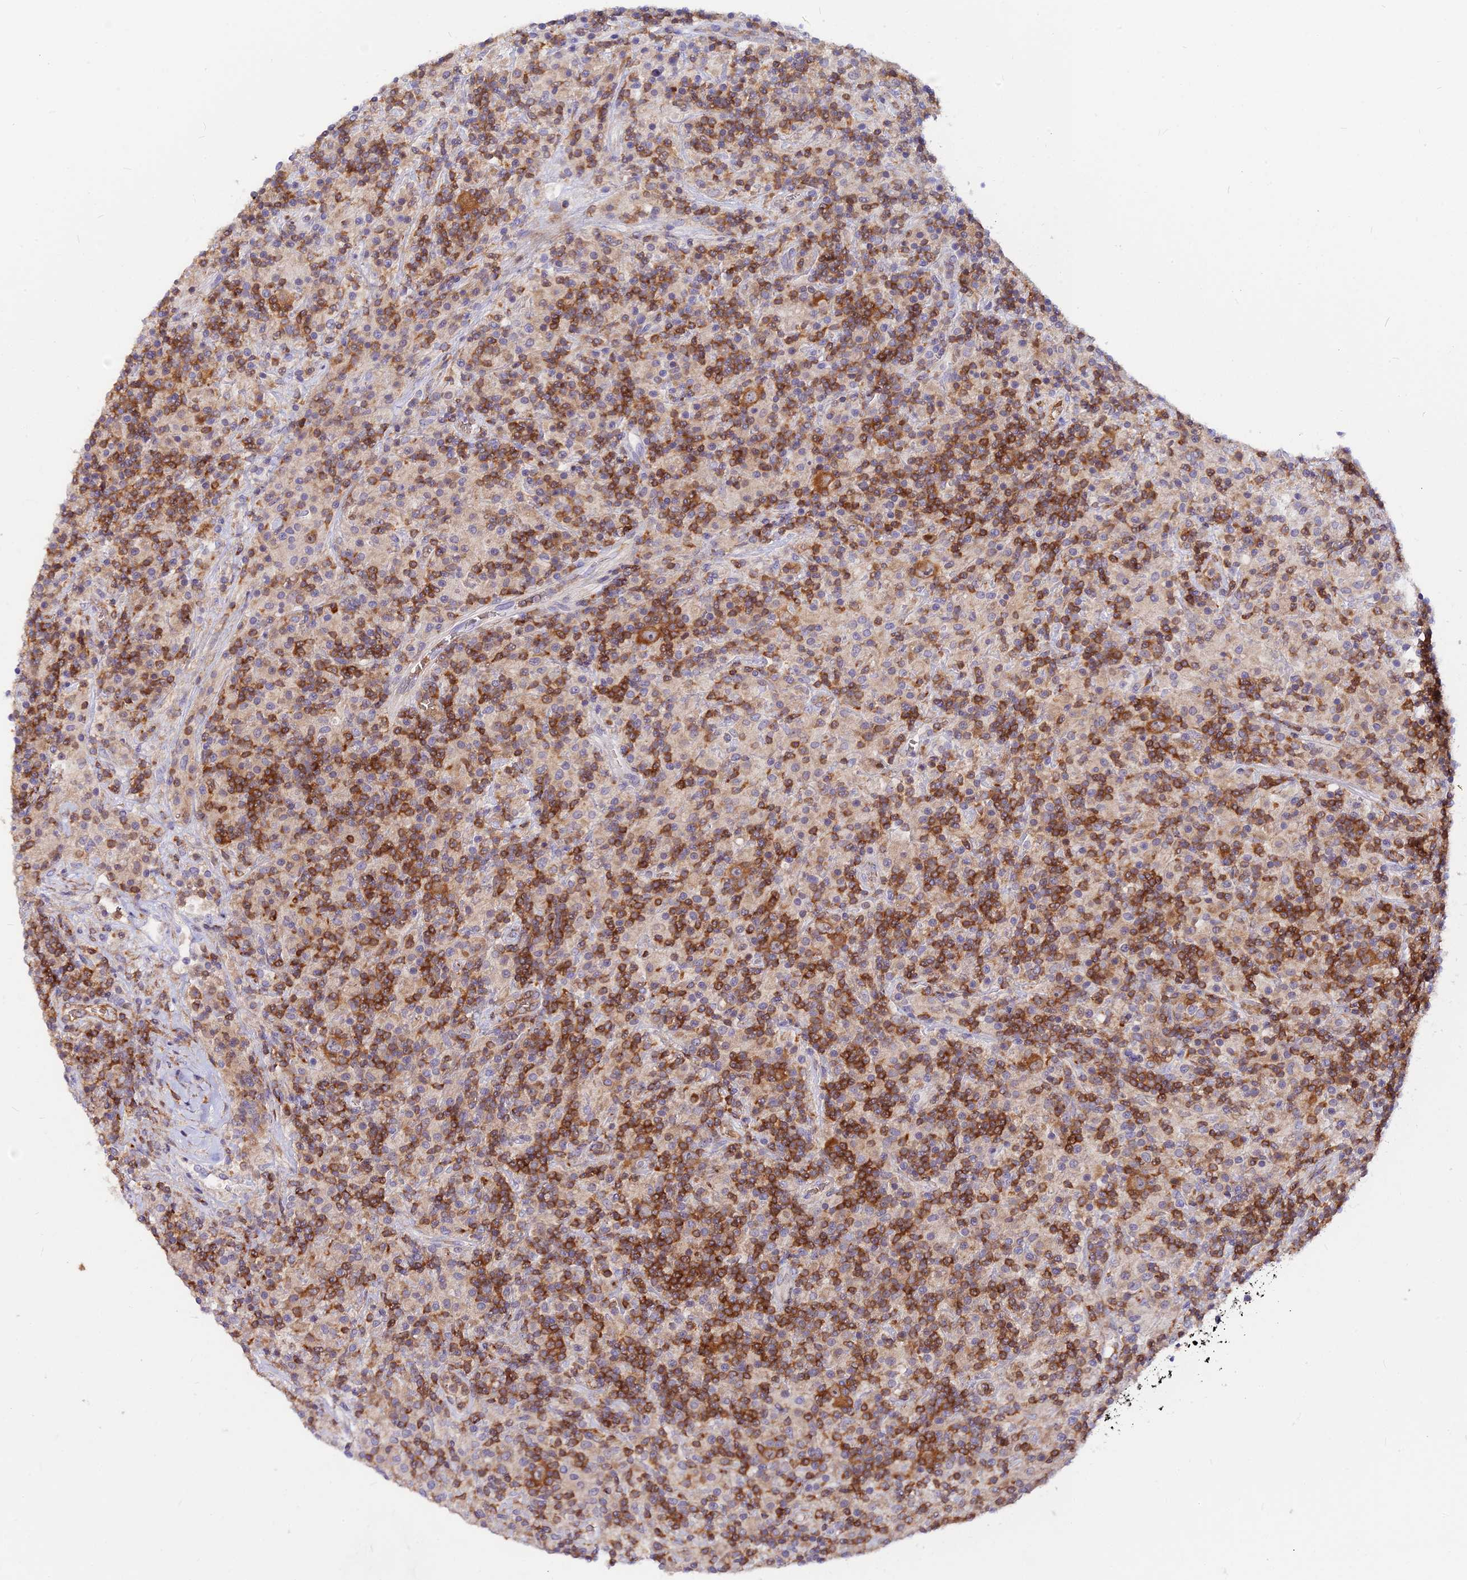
{"staining": {"intensity": "strong", "quantity": ">75%", "location": "cytoplasmic/membranous"}, "tissue": "lymphoma", "cell_type": "Tumor cells", "image_type": "cancer", "snomed": [{"axis": "morphology", "description": "Hodgkin's disease, NOS"}, {"axis": "topography", "description": "Lymph node"}], "caption": "Human lymphoma stained for a protein (brown) shows strong cytoplasmic/membranous positive positivity in about >75% of tumor cells.", "gene": "DENND2D", "patient": {"sex": "male", "age": 70}}